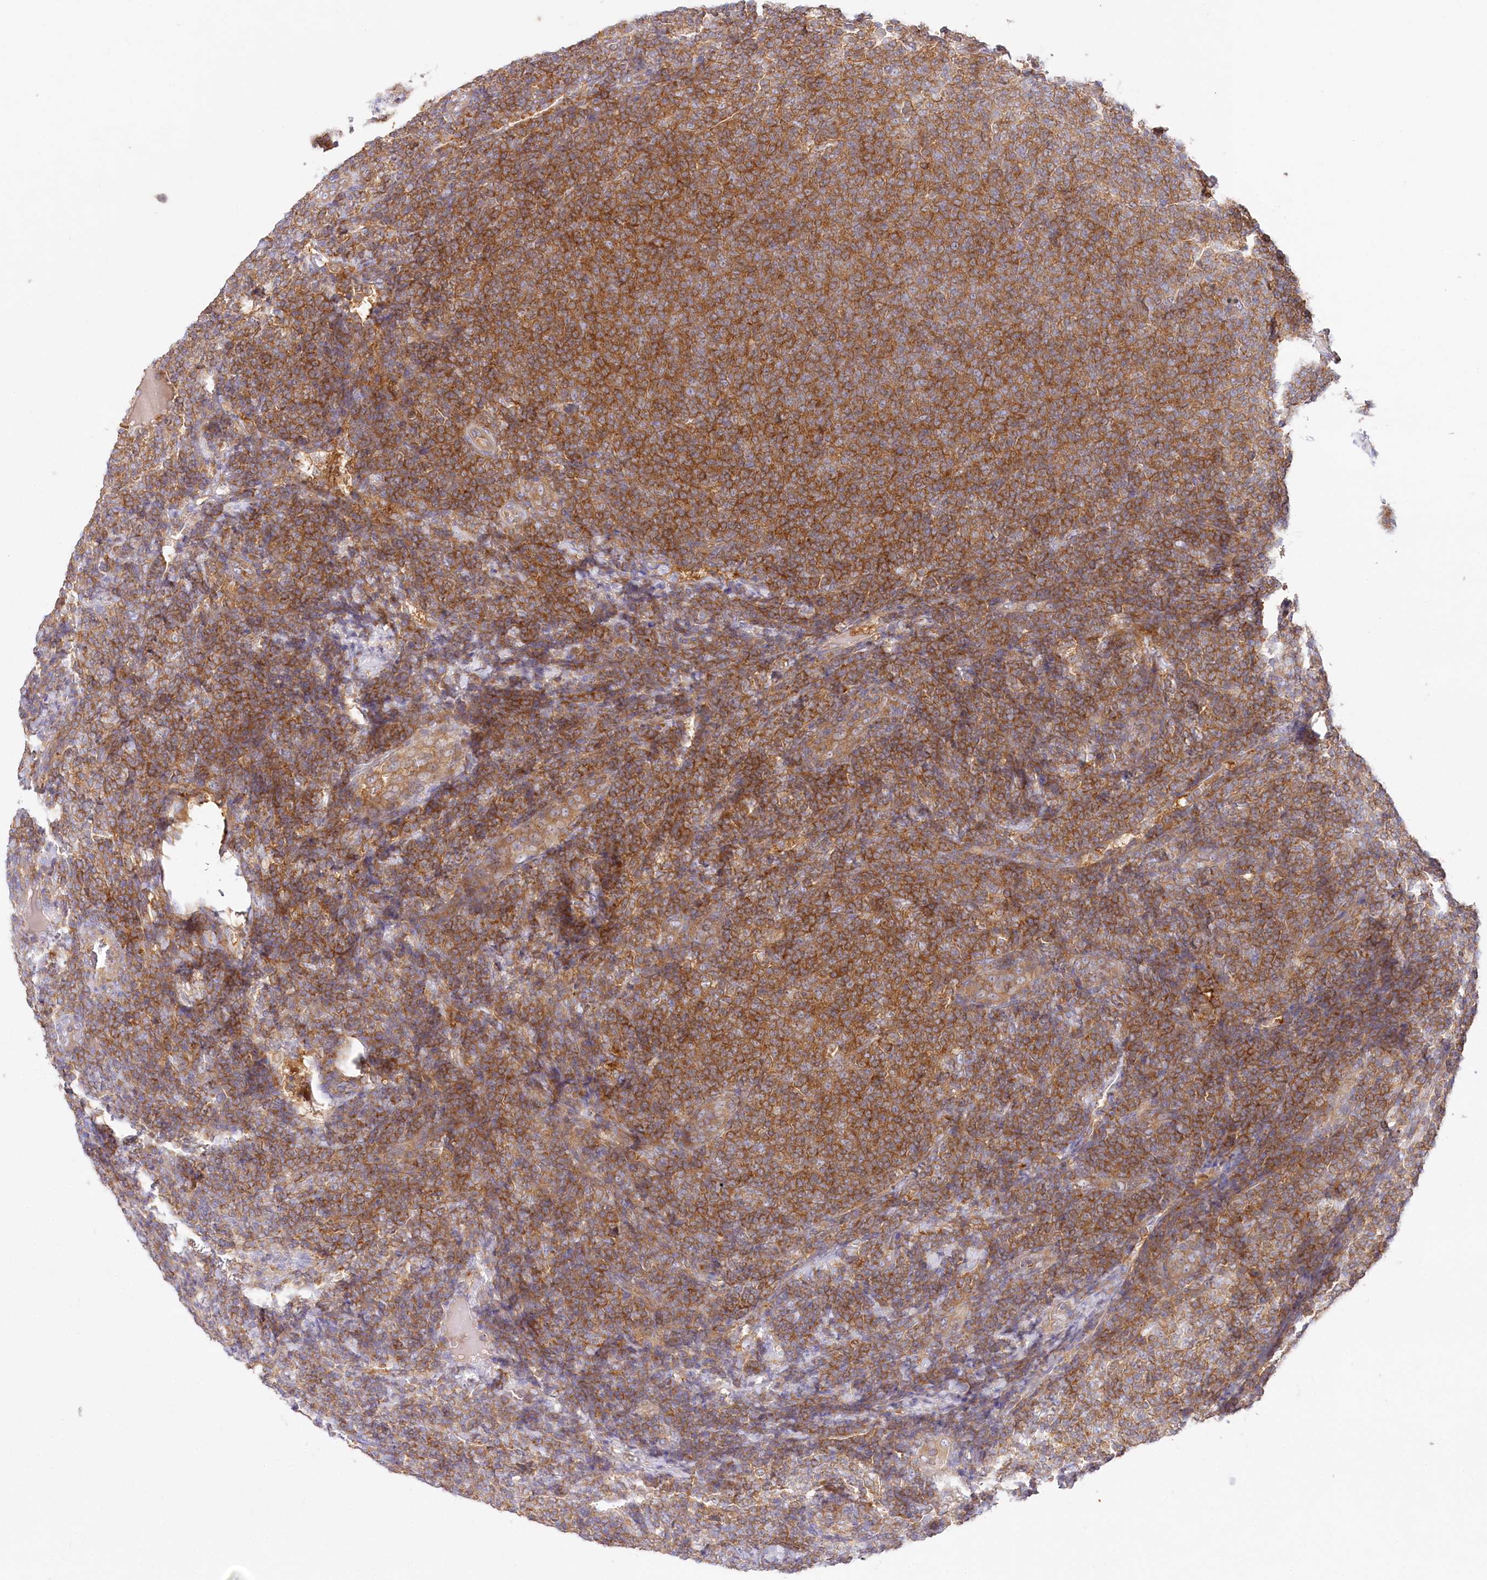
{"staining": {"intensity": "moderate", "quantity": ">75%", "location": "cytoplasmic/membranous"}, "tissue": "lymphoma", "cell_type": "Tumor cells", "image_type": "cancer", "snomed": [{"axis": "morphology", "description": "Malignant lymphoma, non-Hodgkin's type, Low grade"}, {"axis": "topography", "description": "Lymph node"}], "caption": "About >75% of tumor cells in lymphoma exhibit moderate cytoplasmic/membranous protein positivity as visualized by brown immunohistochemical staining.", "gene": "ABRAXAS2", "patient": {"sex": "male", "age": 66}}